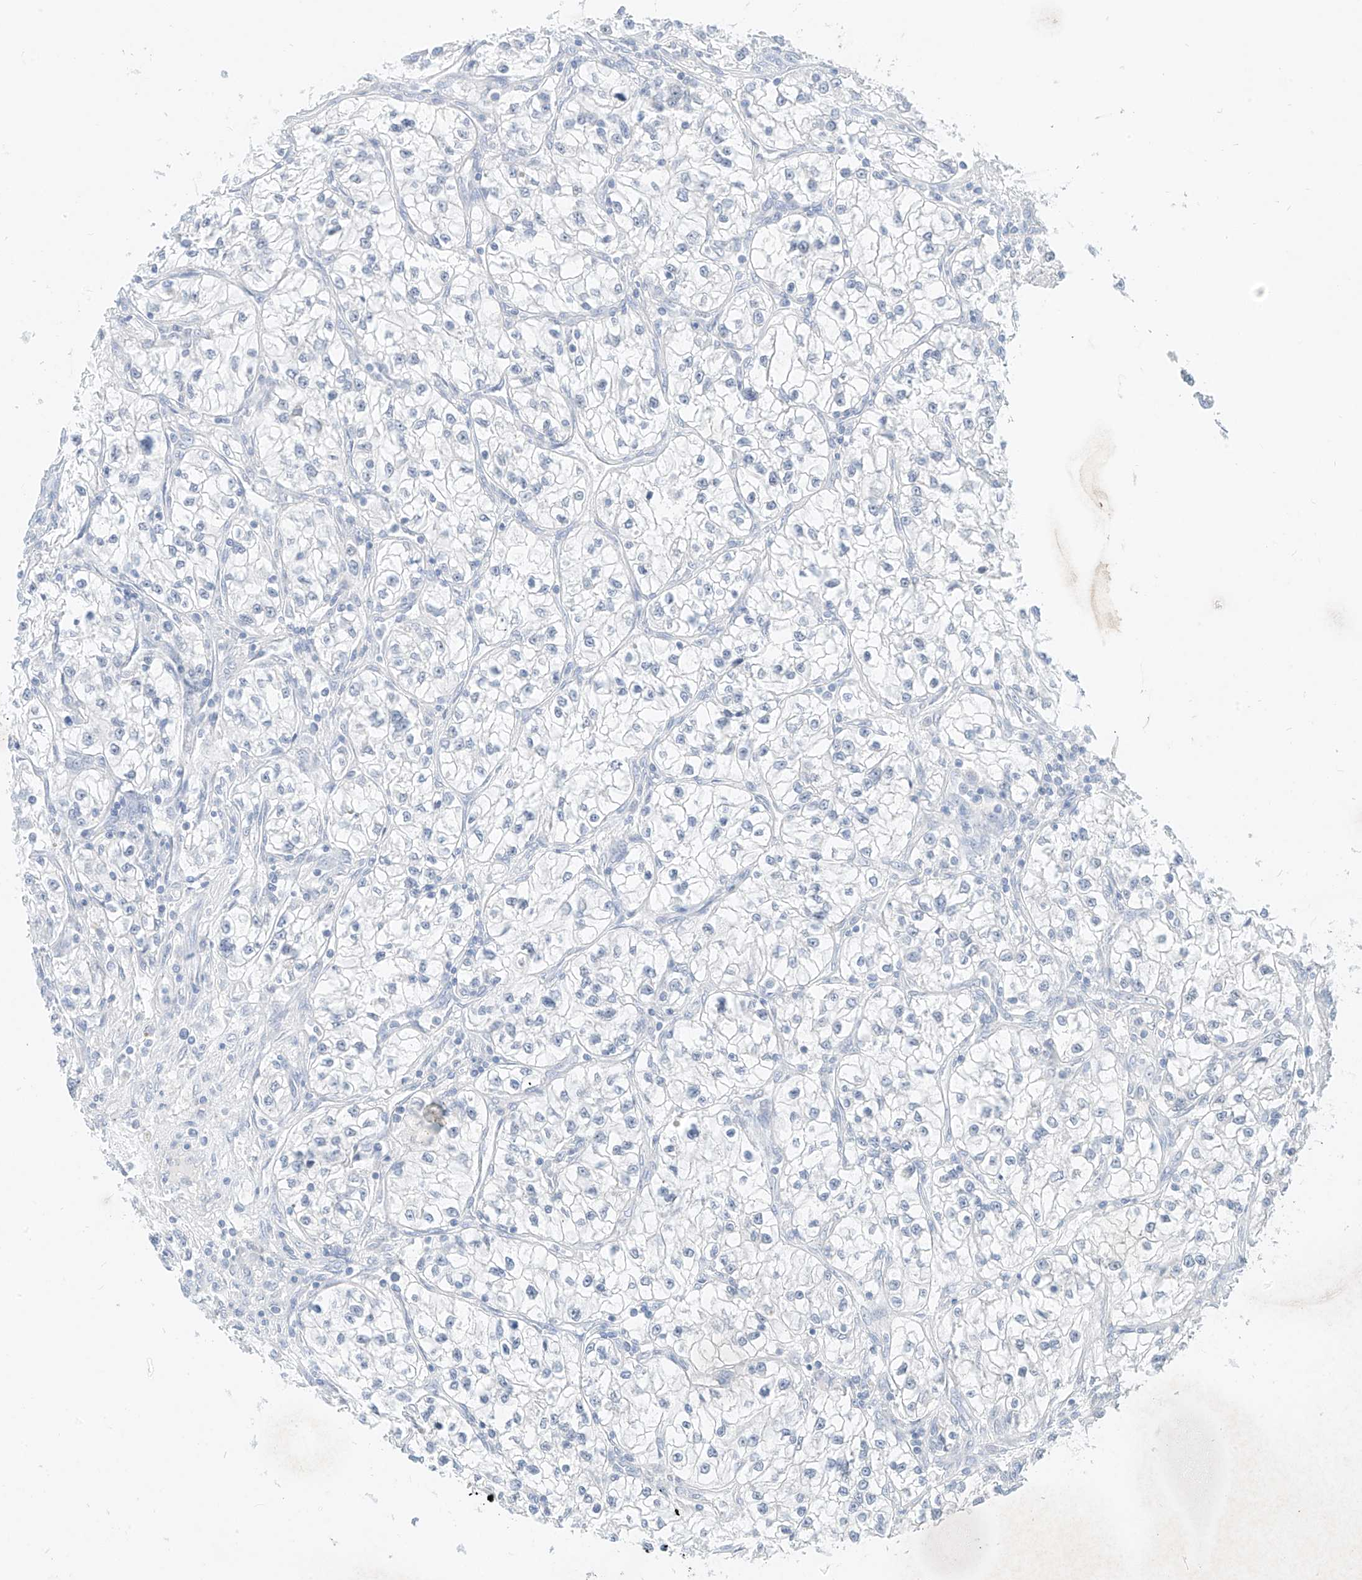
{"staining": {"intensity": "negative", "quantity": "none", "location": "none"}, "tissue": "renal cancer", "cell_type": "Tumor cells", "image_type": "cancer", "snomed": [{"axis": "morphology", "description": "Adenocarcinoma, NOS"}, {"axis": "topography", "description": "Kidney"}], "caption": "High magnification brightfield microscopy of renal cancer (adenocarcinoma) stained with DAB (3,3'-diaminobenzidine) (brown) and counterstained with hematoxylin (blue): tumor cells show no significant staining.", "gene": "BARX2", "patient": {"sex": "female", "age": 57}}